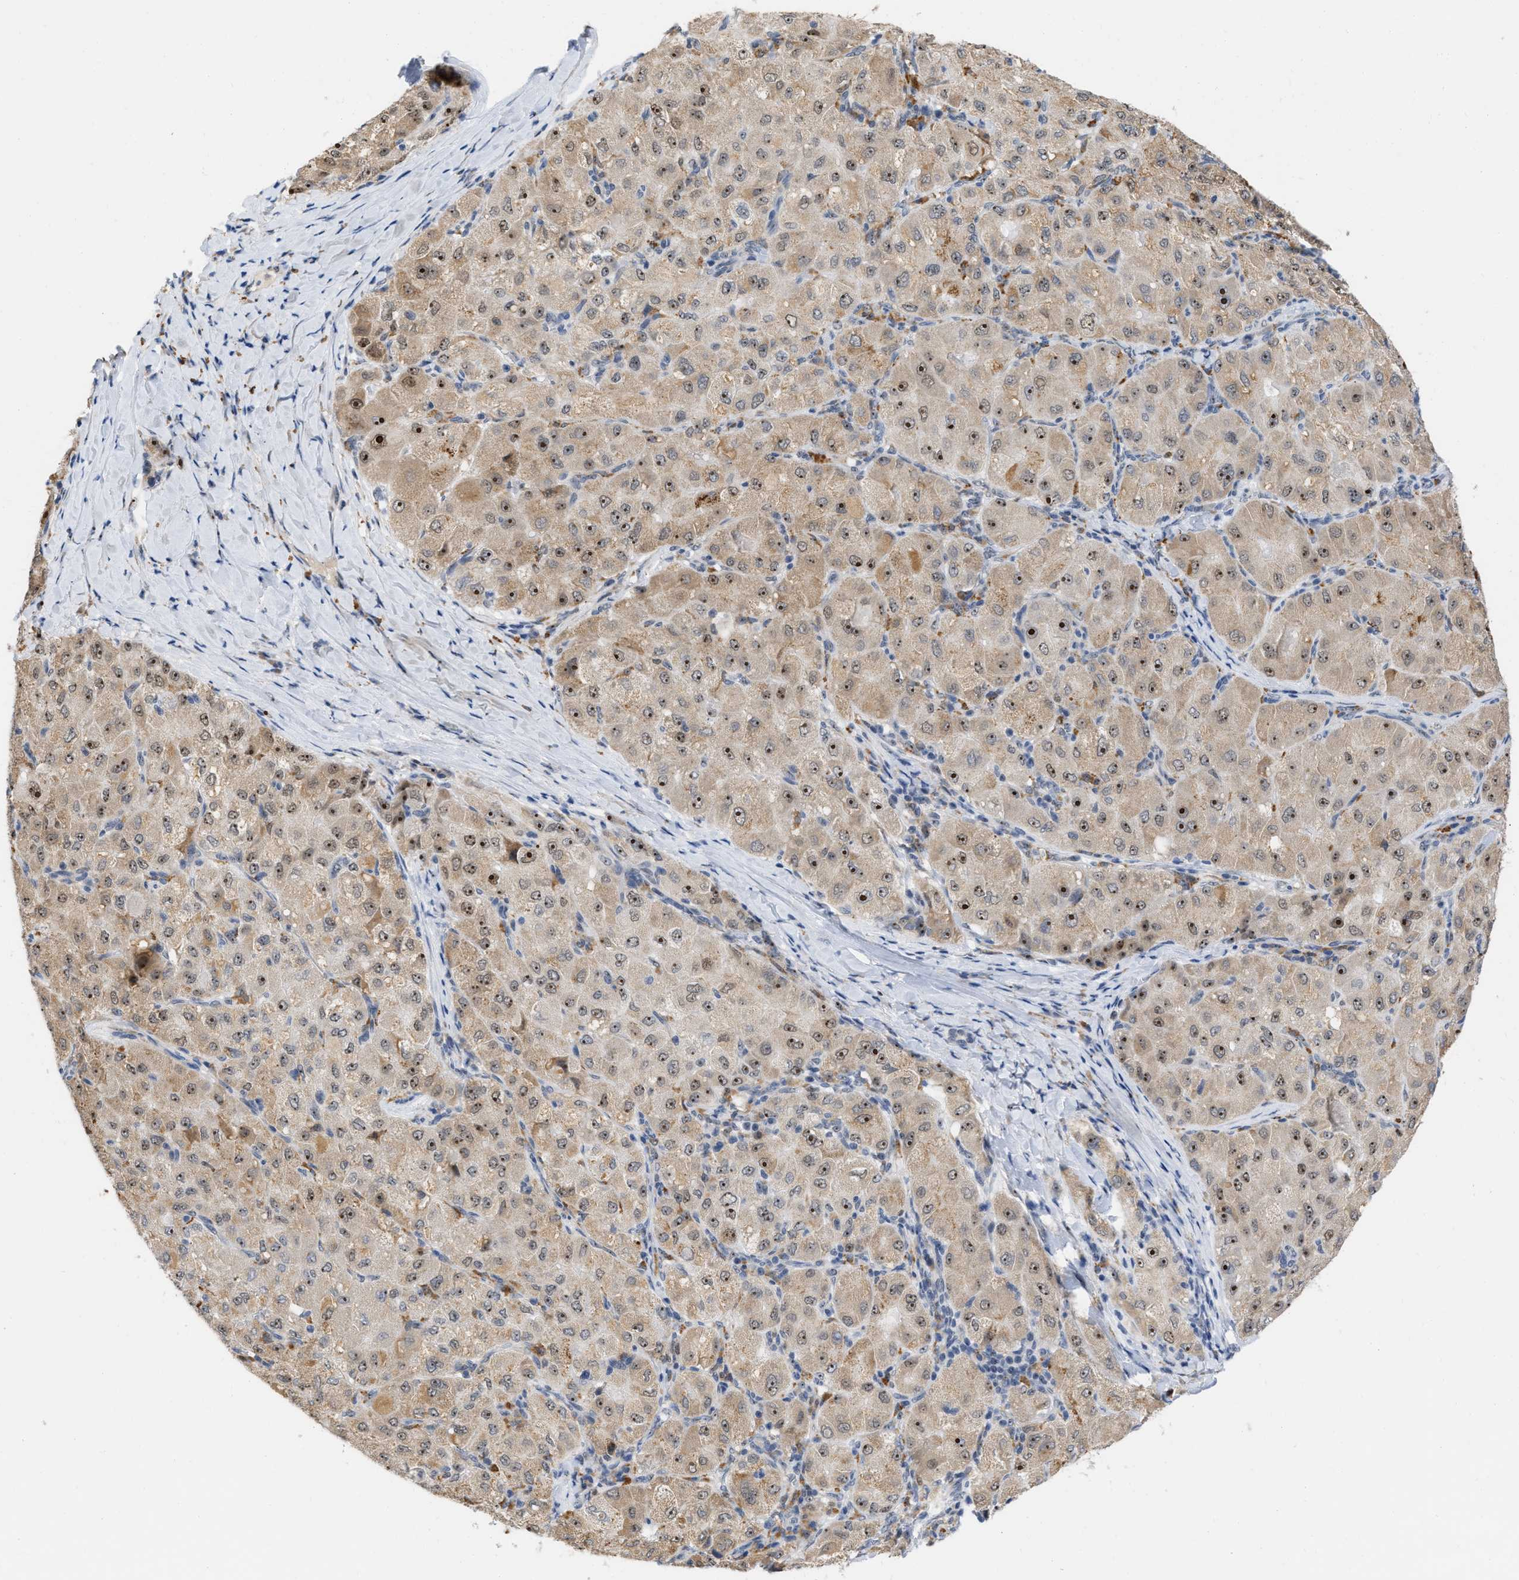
{"staining": {"intensity": "strong", "quantity": ">75%", "location": "cytoplasmic/membranous,nuclear"}, "tissue": "liver cancer", "cell_type": "Tumor cells", "image_type": "cancer", "snomed": [{"axis": "morphology", "description": "Carcinoma, Hepatocellular, NOS"}, {"axis": "topography", "description": "Liver"}], "caption": "Immunohistochemistry (IHC) of human liver hepatocellular carcinoma demonstrates high levels of strong cytoplasmic/membranous and nuclear staining in about >75% of tumor cells. (DAB = brown stain, brightfield microscopy at high magnification).", "gene": "ELAC2", "patient": {"sex": "male", "age": 80}}